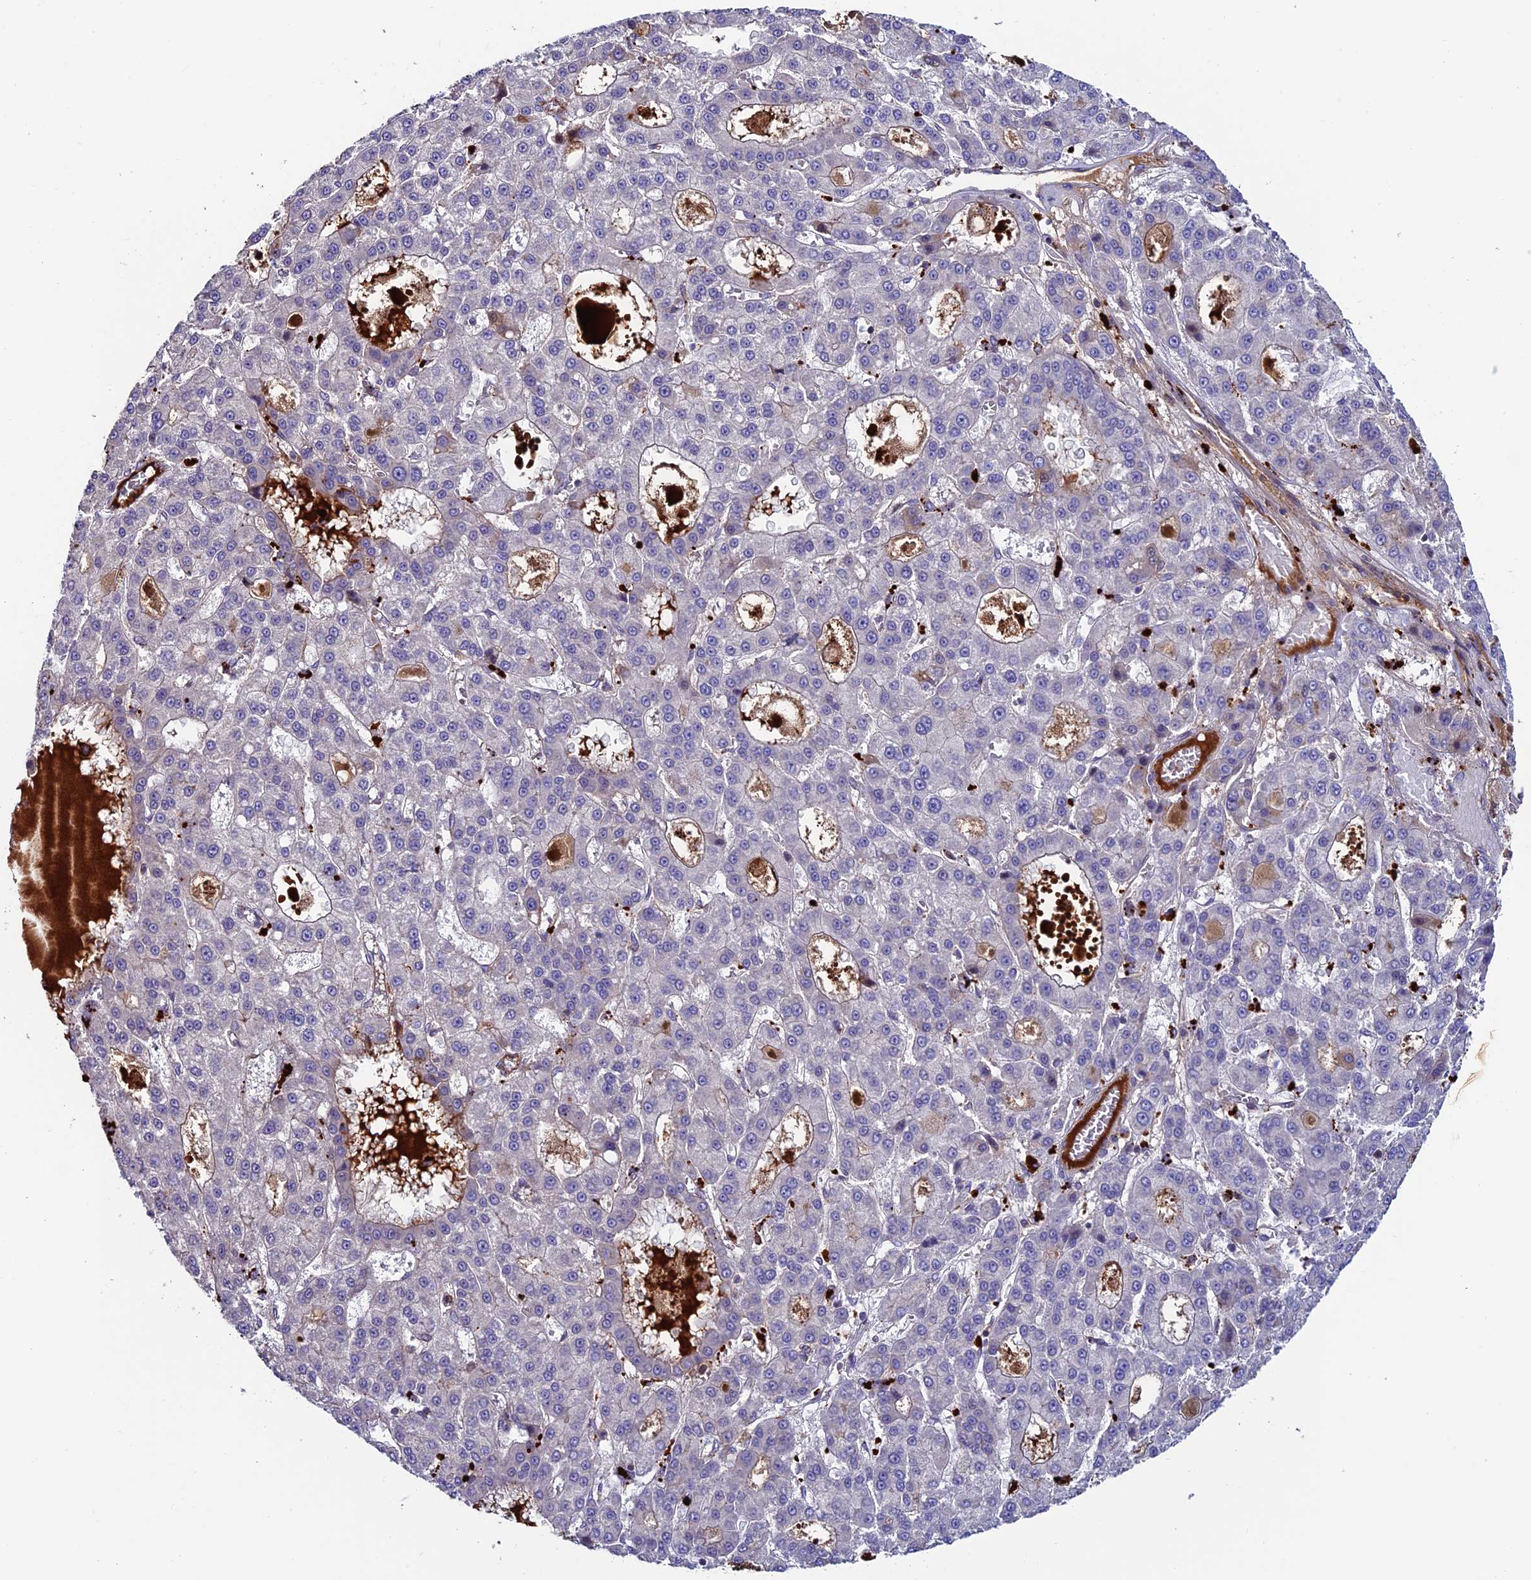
{"staining": {"intensity": "weak", "quantity": "<25%", "location": "cytoplasmic/membranous"}, "tissue": "liver cancer", "cell_type": "Tumor cells", "image_type": "cancer", "snomed": [{"axis": "morphology", "description": "Carcinoma, Hepatocellular, NOS"}, {"axis": "topography", "description": "Liver"}], "caption": "The photomicrograph shows no significant expression in tumor cells of liver cancer.", "gene": "ARHGEF18", "patient": {"sex": "male", "age": 70}}